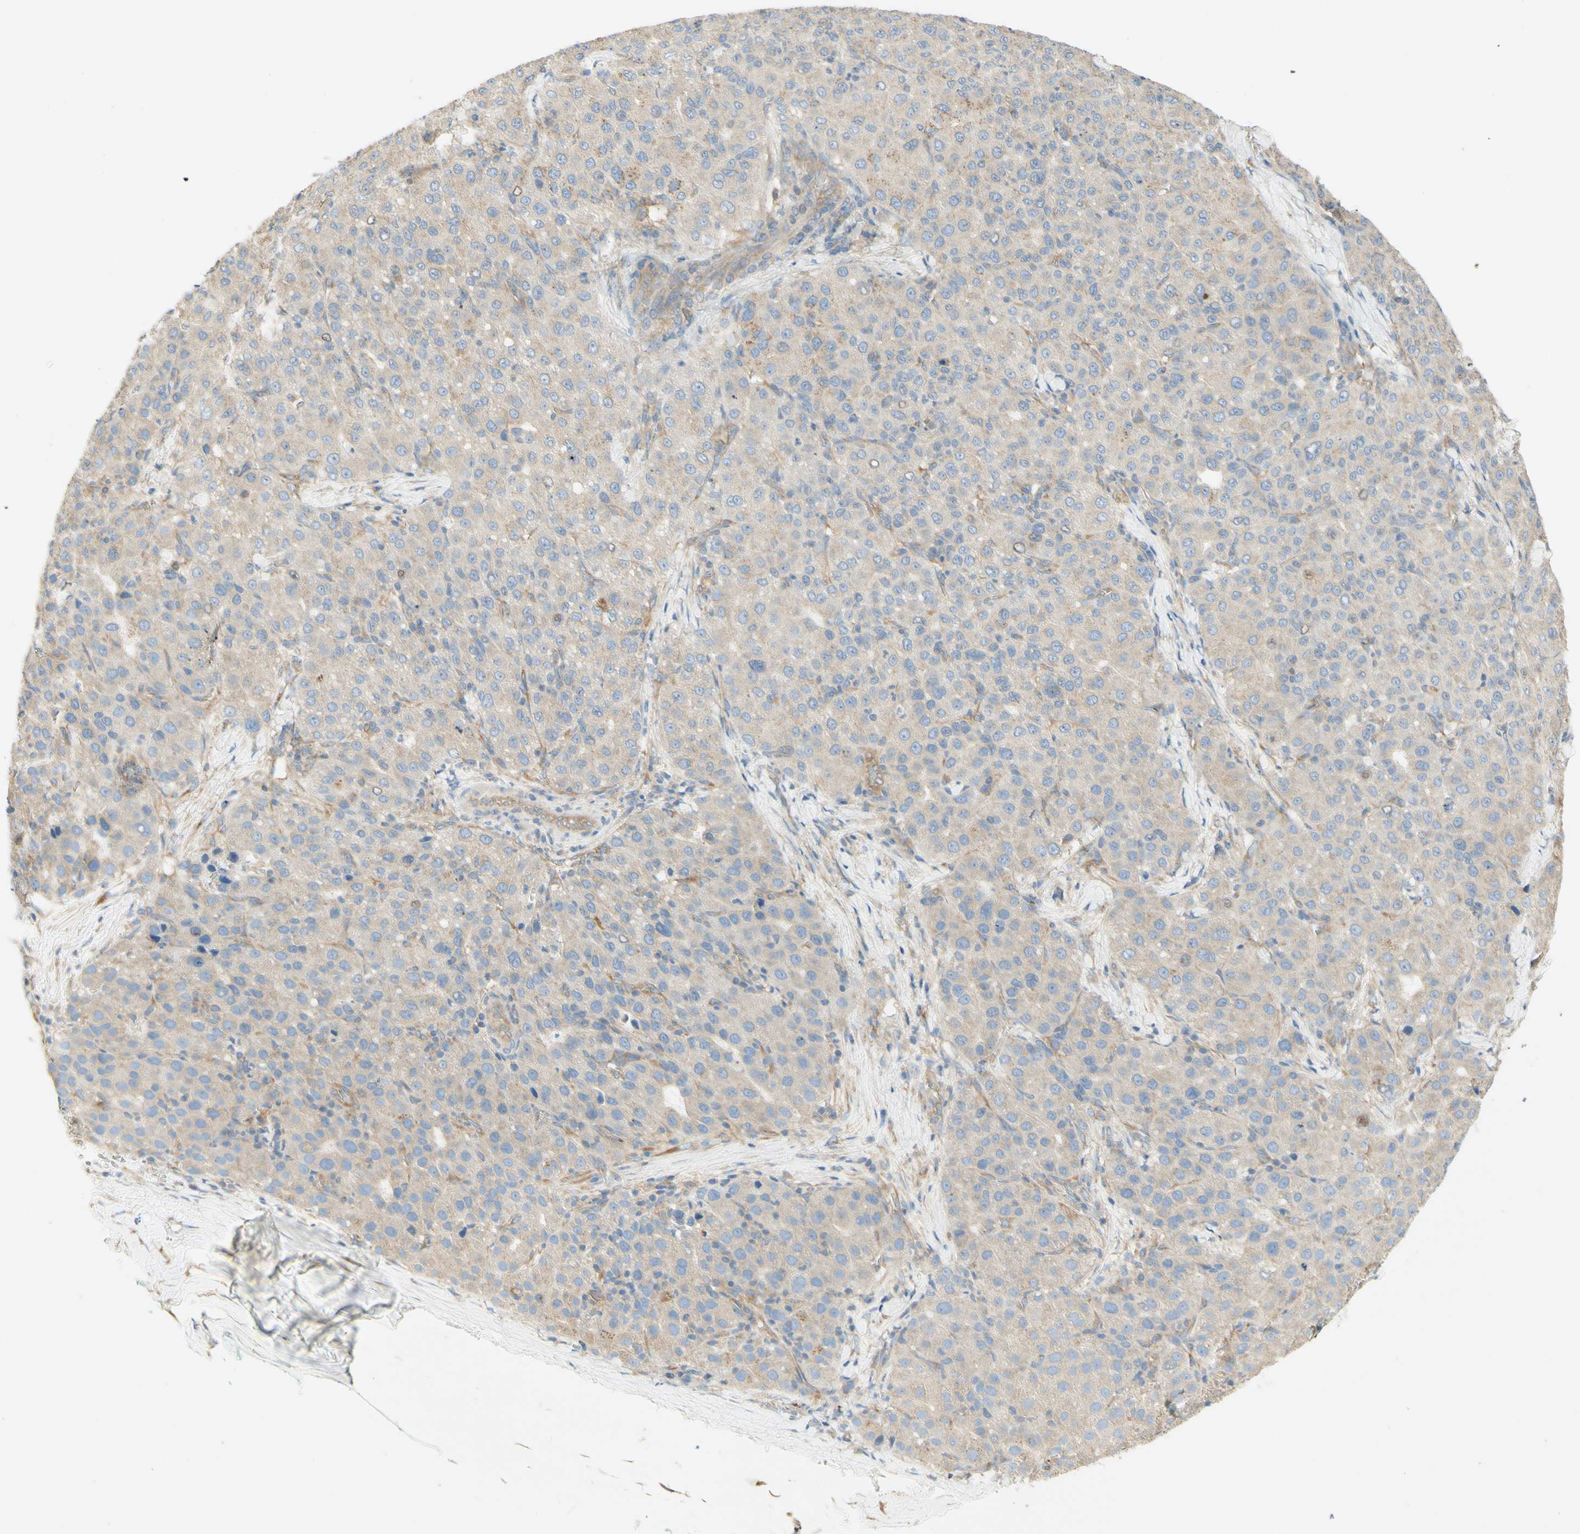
{"staining": {"intensity": "weak", "quantity": "25%-75%", "location": "cytoplasmic/membranous"}, "tissue": "liver cancer", "cell_type": "Tumor cells", "image_type": "cancer", "snomed": [{"axis": "morphology", "description": "Carcinoma, Hepatocellular, NOS"}, {"axis": "topography", "description": "Liver"}], "caption": "Human liver cancer (hepatocellular carcinoma) stained for a protein (brown) reveals weak cytoplasmic/membranous positive positivity in about 25%-75% of tumor cells.", "gene": "DYNC1H1", "patient": {"sex": "male", "age": 65}}